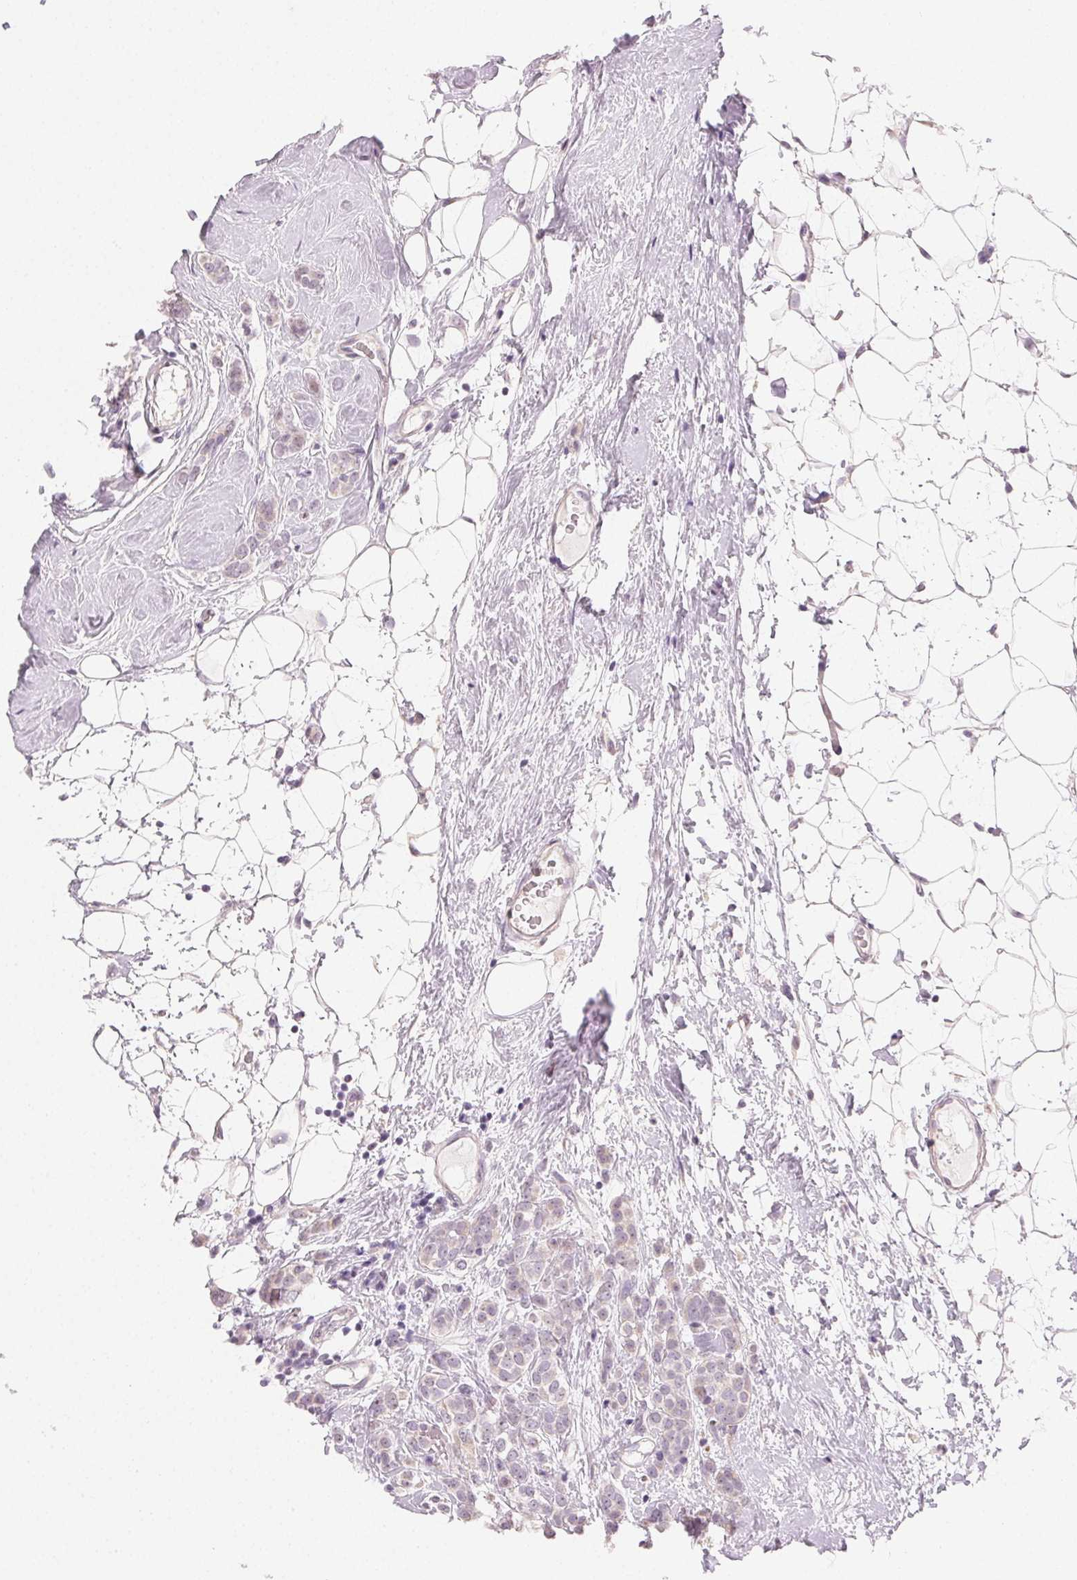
{"staining": {"intensity": "negative", "quantity": "none", "location": "none"}, "tissue": "breast cancer", "cell_type": "Tumor cells", "image_type": "cancer", "snomed": [{"axis": "morphology", "description": "Lobular carcinoma"}, {"axis": "topography", "description": "Breast"}], "caption": "Lobular carcinoma (breast) was stained to show a protein in brown. There is no significant expression in tumor cells. Brightfield microscopy of immunohistochemistry stained with DAB (3,3'-diaminobenzidine) (brown) and hematoxylin (blue), captured at high magnification.", "gene": "MYBL1", "patient": {"sex": "female", "age": 49}}